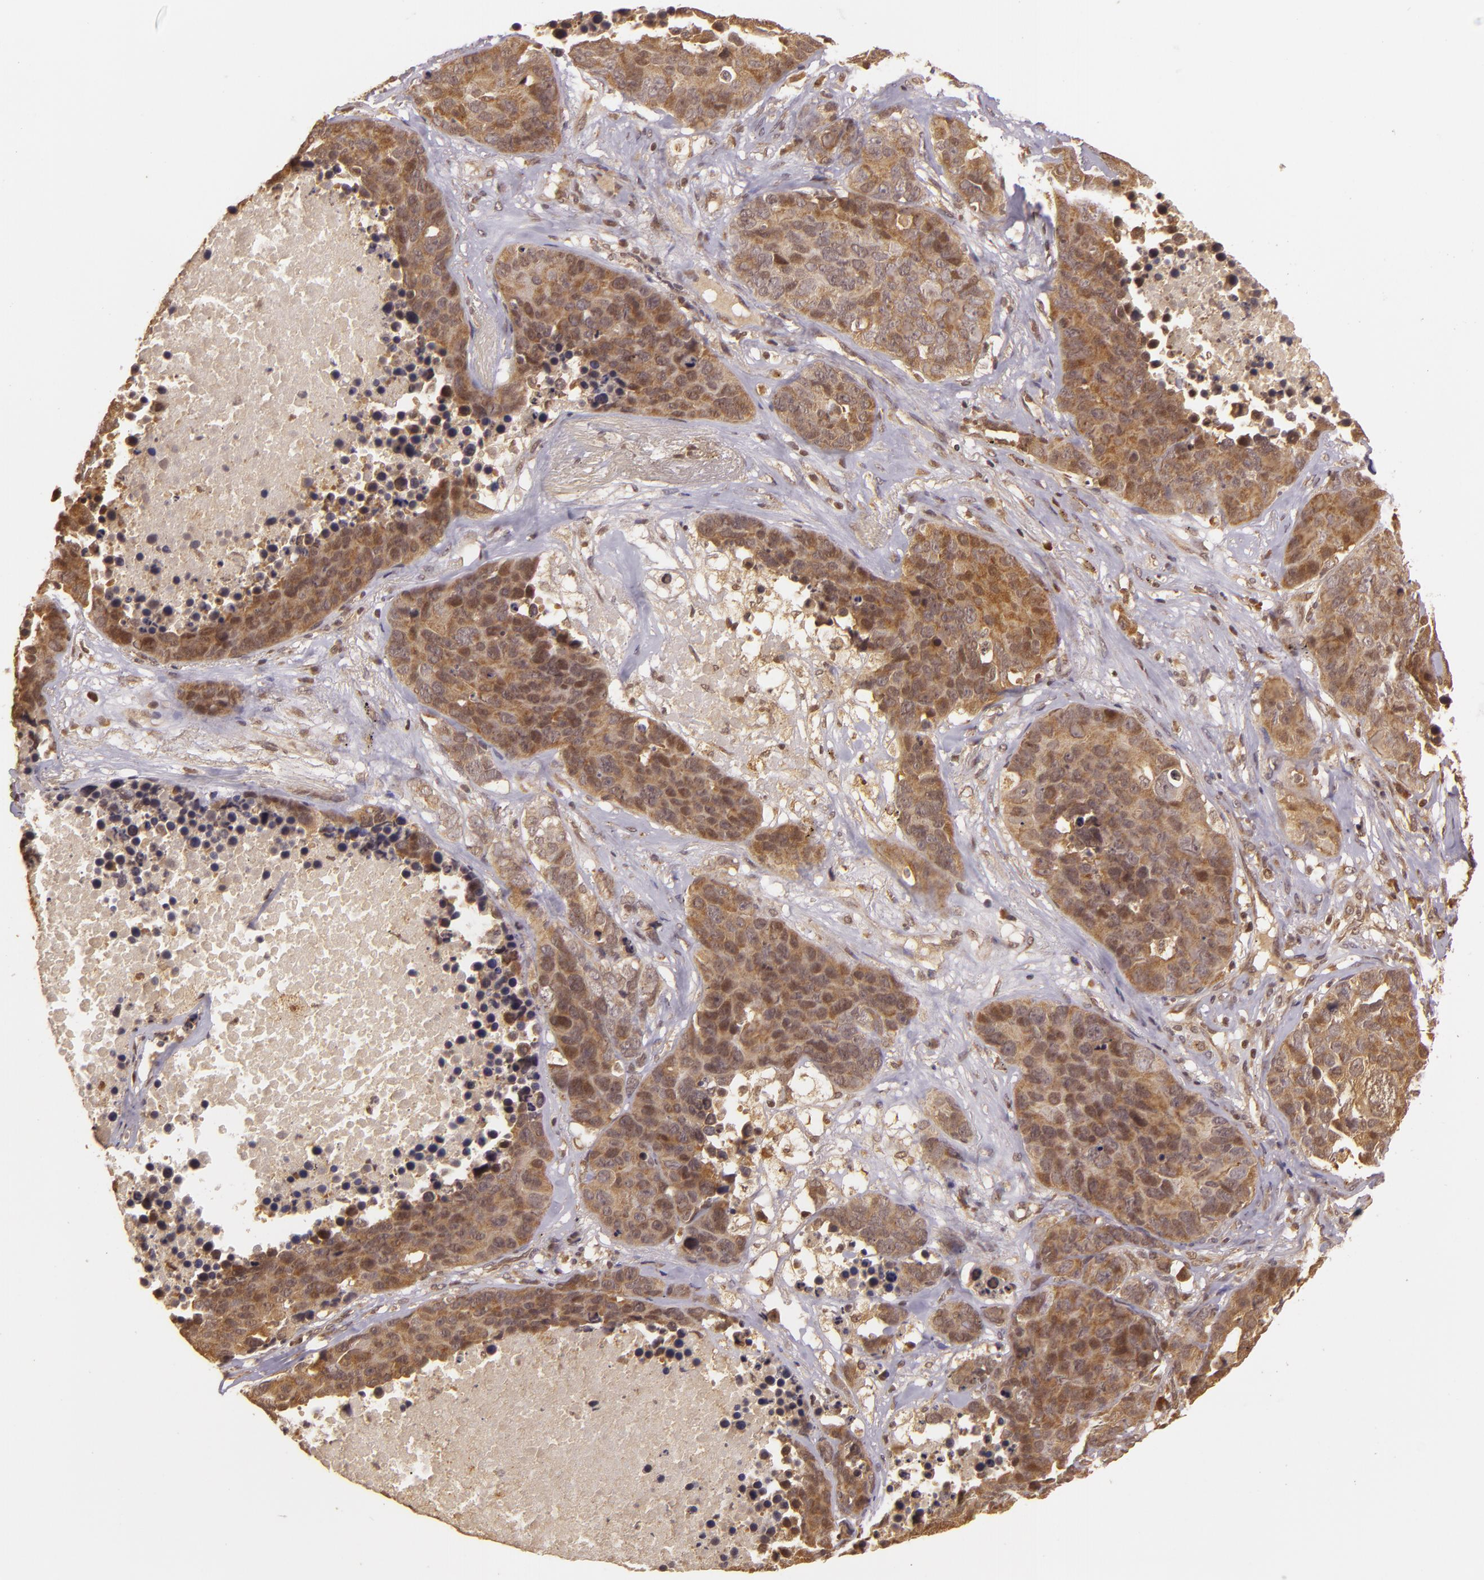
{"staining": {"intensity": "moderate", "quantity": ">75%", "location": "cytoplasmic/membranous,nuclear"}, "tissue": "lung cancer", "cell_type": "Tumor cells", "image_type": "cancer", "snomed": [{"axis": "morphology", "description": "Carcinoid, malignant, NOS"}, {"axis": "topography", "description": "Lung"}], "caption": "Moderate cytoplasmic/membranous and nuclear positivity for a protein is identified in approximately >75% of tumor cells of lung cancer (carcinoid (malignant)) using immunohistochemistry (IHC).", "gene": "TXNRD2", "patient": {"sex": "male", "age": 60}}